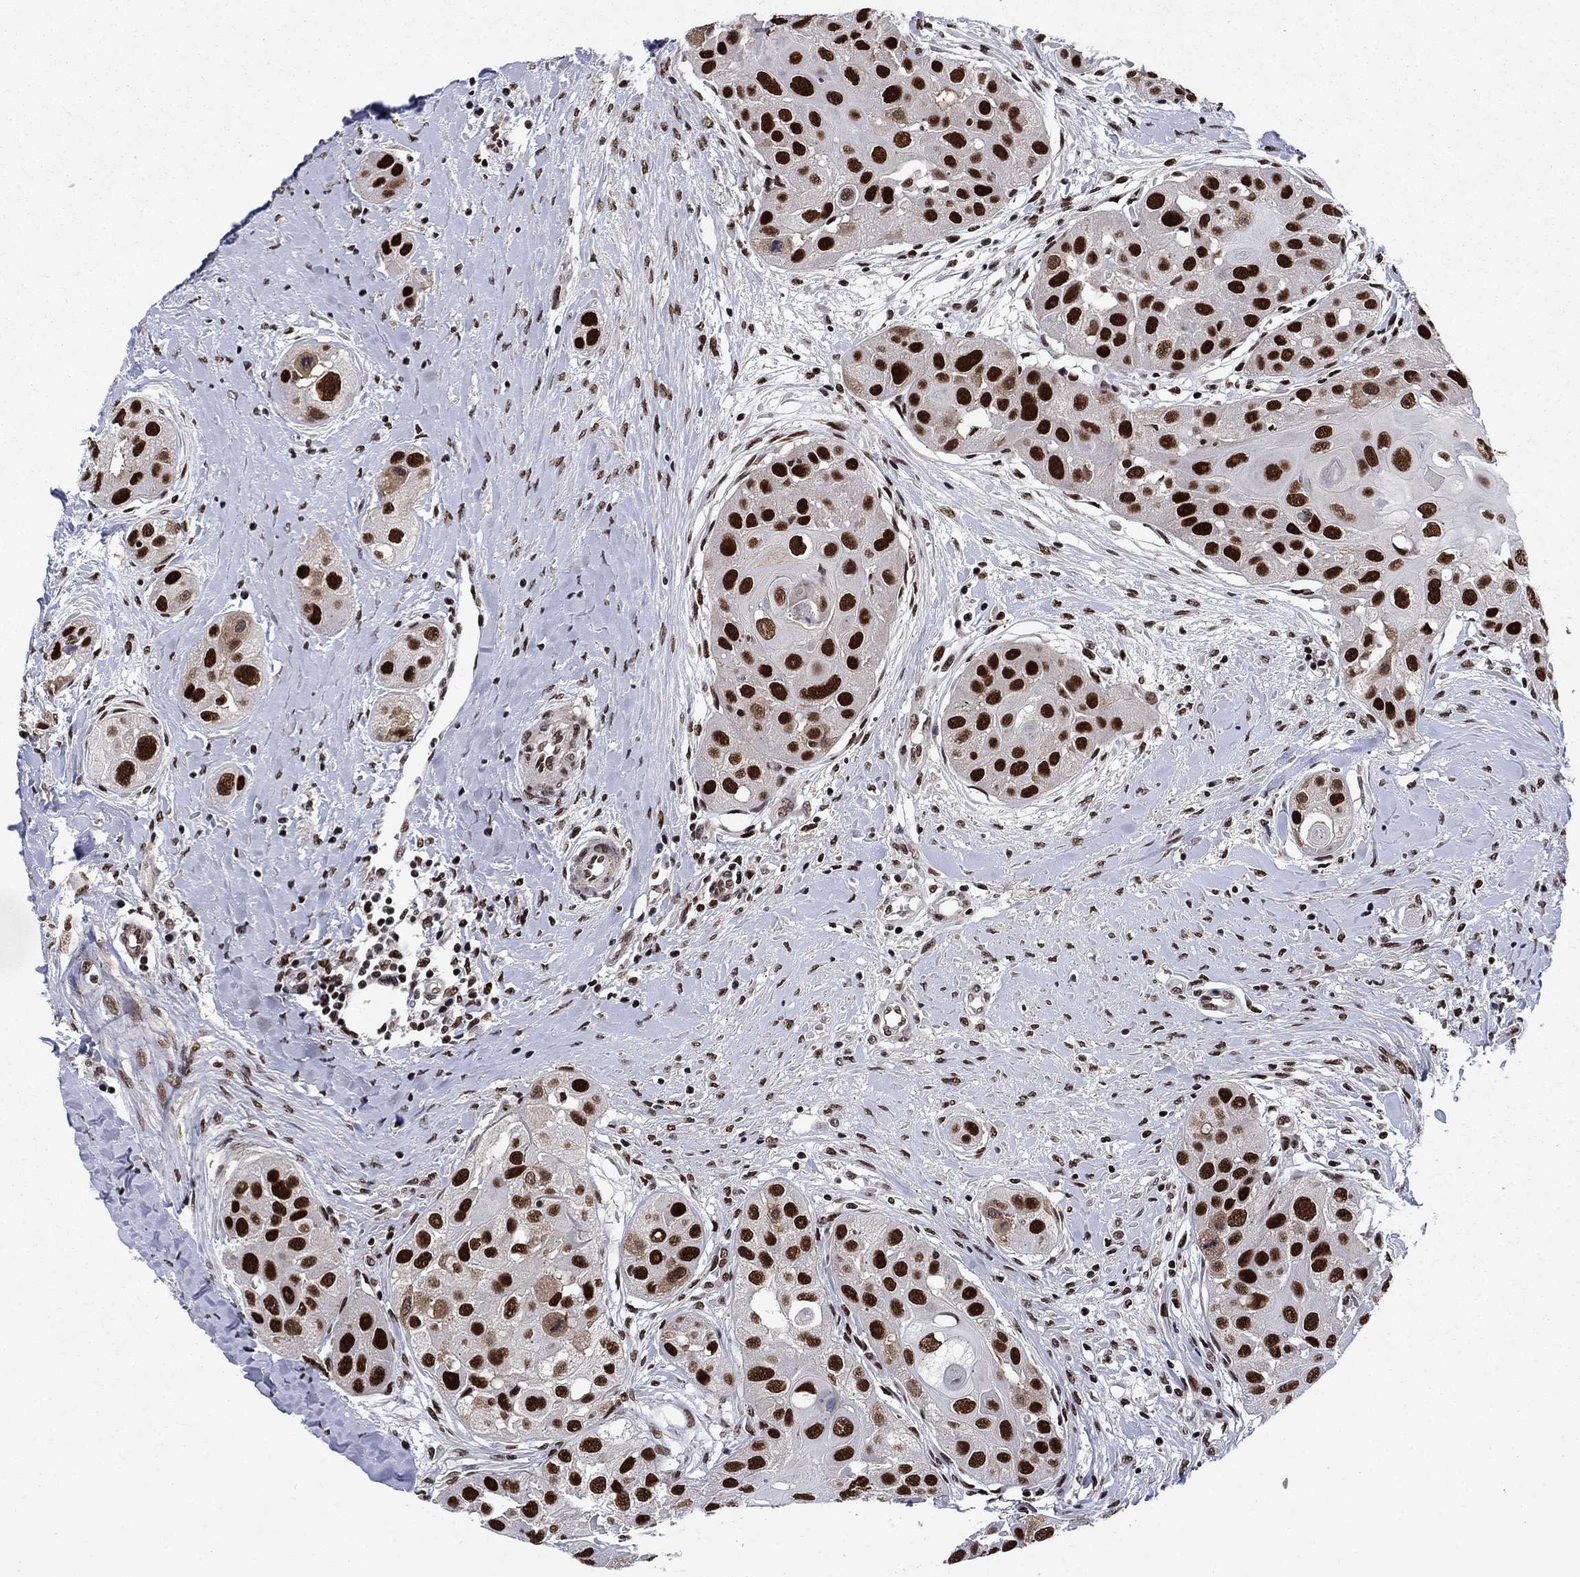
{"staining": {"intensity": "strong", "quantity": ">75%", "location": "nuclear"}, "tissue": "head and neck cancer", "cell_type": "Tumor cells", "image_type": "cancer", "snomed": [{"axis": "morphology", "description": "Normal tissue, NOS"}, {"axis": "morphology", "description": "Squamous cell carcinoma, NOS"}, {"axis": "topography", "description": "Skeletal muscle"}, {"axis": "topography", "description": "Head-Neck"}], "caption": "Immunohistochemical staining of human head and neck squamous cell carcinoma reveals high levels of strong nuclear protein staining in about >75% of tumor cells. (DAB IHC, brown staining for protein, blue staining for nuclei).", "gene": "RPRD1B", "patient": {"sex": "male", "age": 51}}